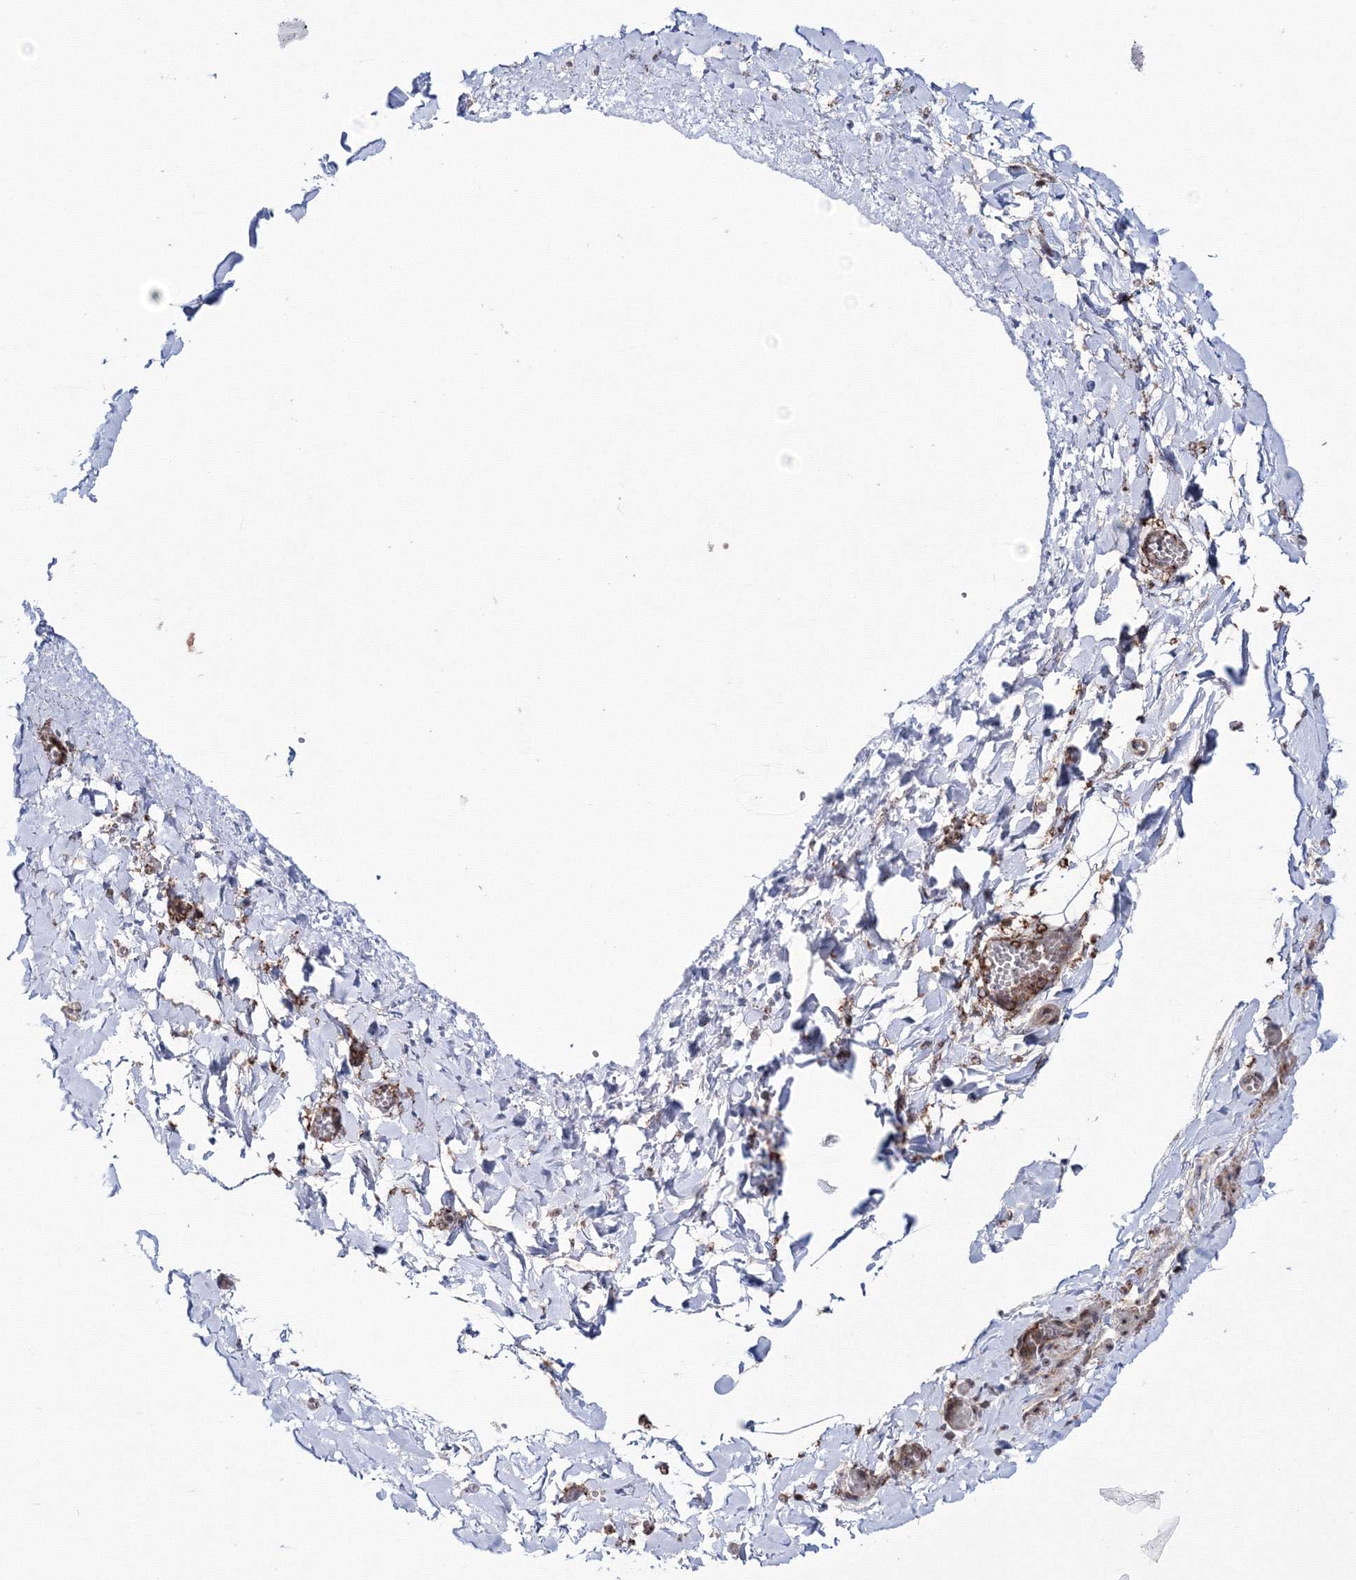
{"staining": {"intensity": "moderate", "quantity": ">75%", "location": "nuclear"}, "tissue": "soft tissue", "cell_type": "Fibroblasts", "image_type": "normal", "snomed": [{"axis": "morphology", "description": "Normal tissue, NOS"}, {"axis": "topography", "description": "Gallbladder"}, {"axis": "topography", "description": "Peripheral nerve tissue"}], "caption": "The photomicrograph demonstrates a brown stain indicating the presence of a protein in the nuclear of fibroblasts in soft tissue. The staining is performed using DAB (3,3'-diaminobenzidine) brown chromogen to label protein expression. The nuclei are counter-stained blue using hematoxylin.", "gene": "TATDN2", "patient": {"sex": "male", "age": 38}}